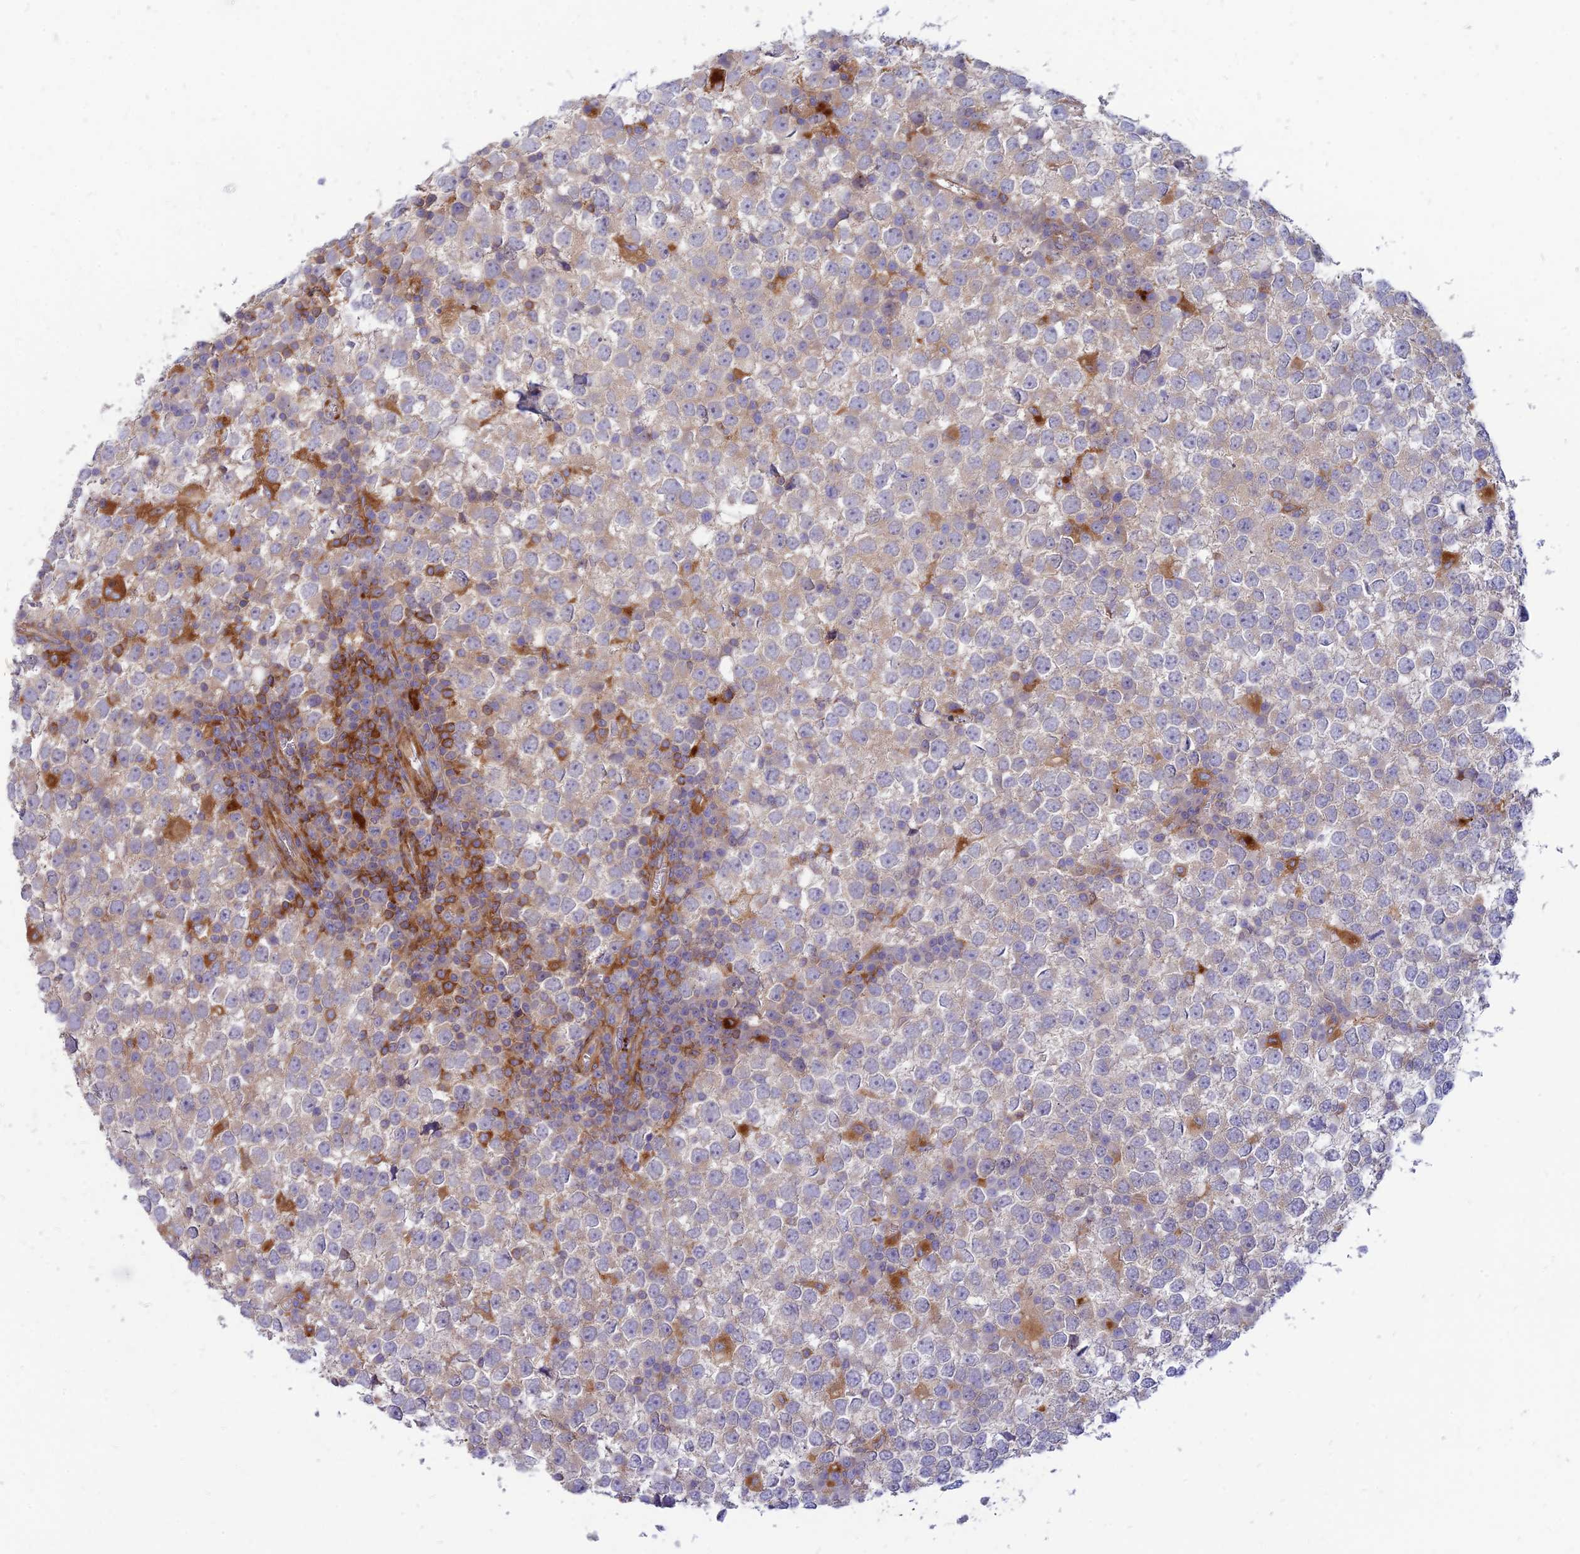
{"staining": {"intensity": "weak", "quantity": "<25%", "location": "cytoplasmic/membranous"}, "tissue": "testis cancer", "cell_type": "Tumor cells", "image_type": "cancer", "snomed": [{"axis": "morphology", "description": "Seminoma, NOS"}, {"axis": "topography", "description": "Testis"}], "caption": "There is no significant staining in tumor cells of testis cancer.", "gene": "PHKA2", "patient": {"sex": "male", "age": 65}}